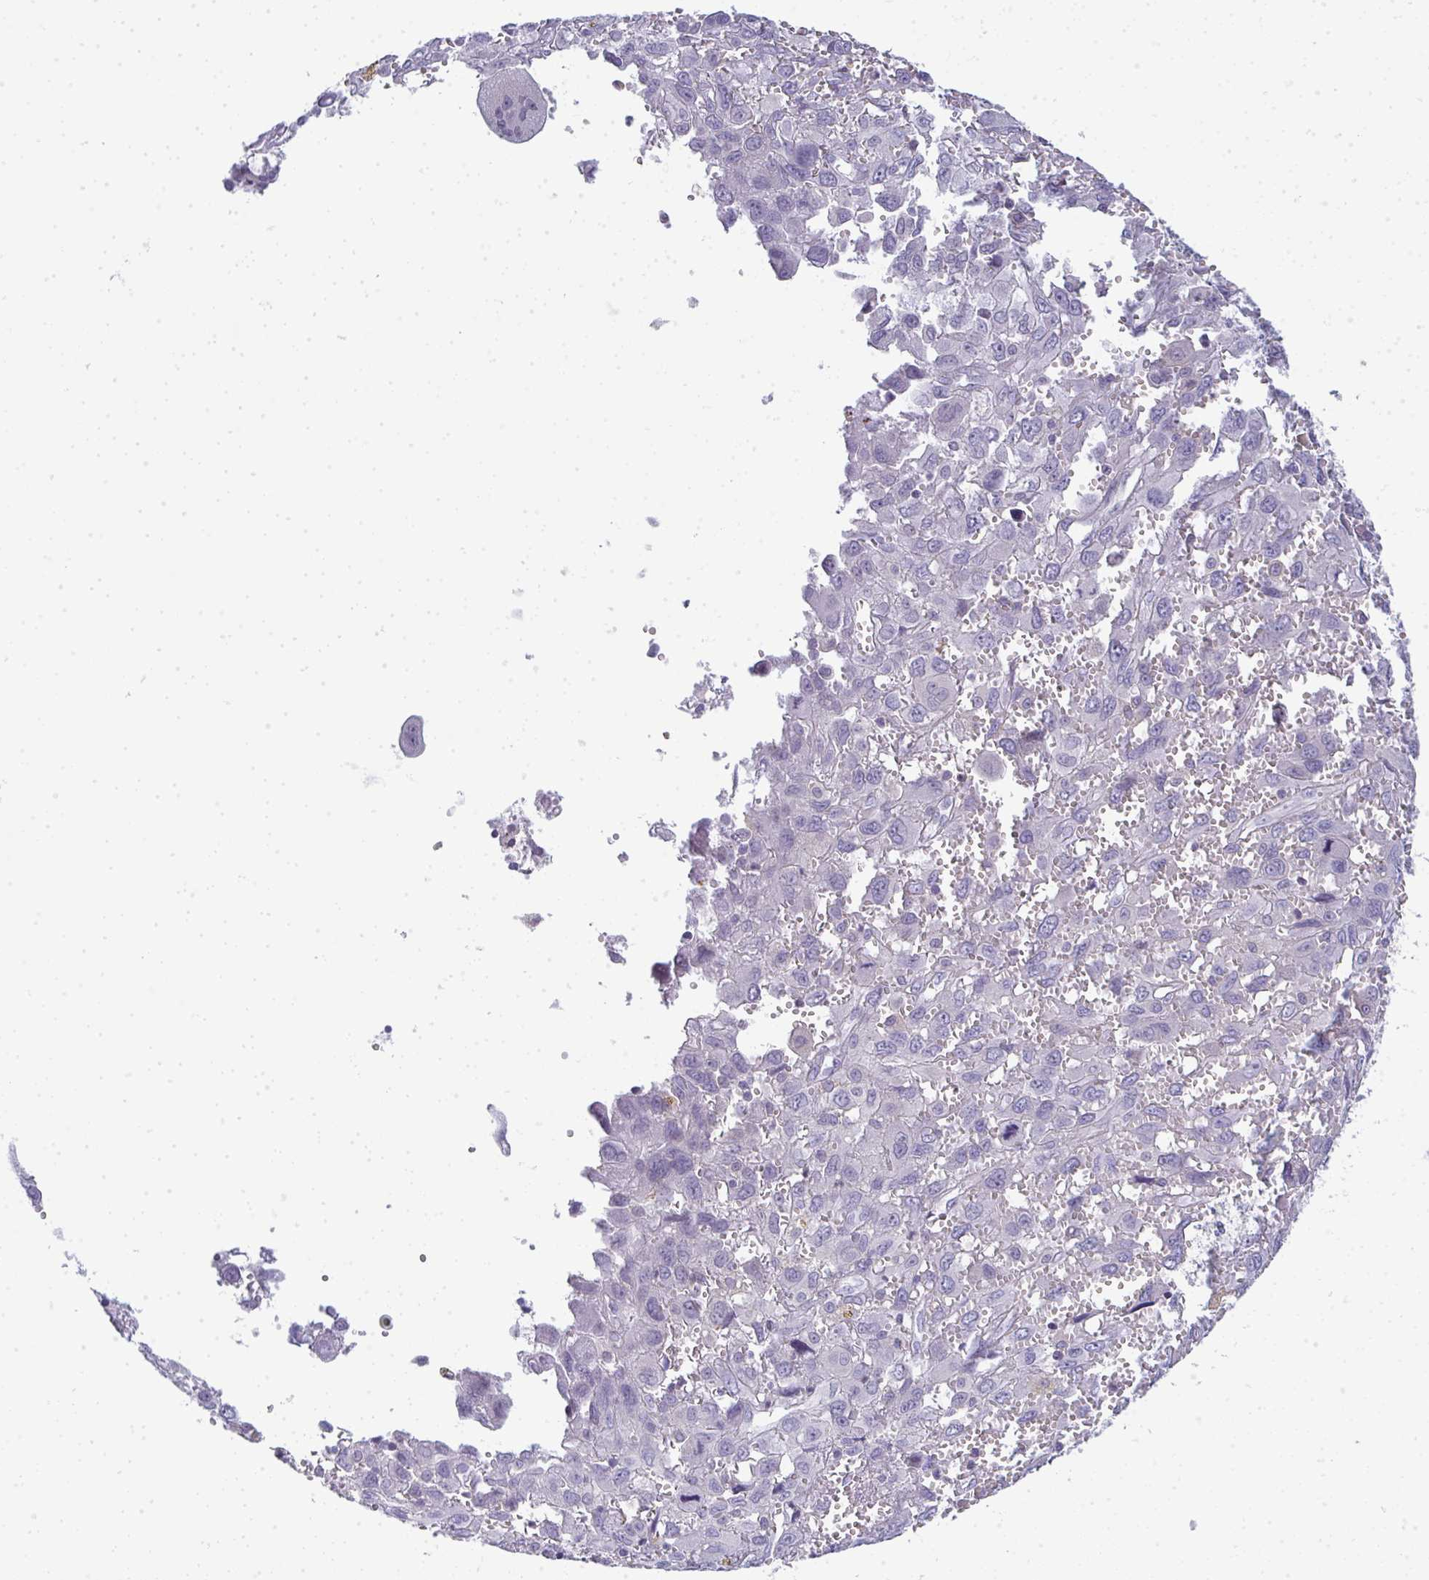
{"staining": {"intensity": "negative", "quantity": "none", "location": "none"}, "tissue": "pancreatic cancer", "cell_type": "Tumor cells", "image_type": "cancer", "snomed": [{"axis": "morphology", "description": "Adenocarcinoma, NOS"}, {"axis": "topography", "description": "Pancreas"}], "caption": "A micrograph of human adenocarcinoma (pancreatic) is negative for staining in tumor cells.", "gene": "VPS4B", "patient": {"sex": "female", "age": 47}}